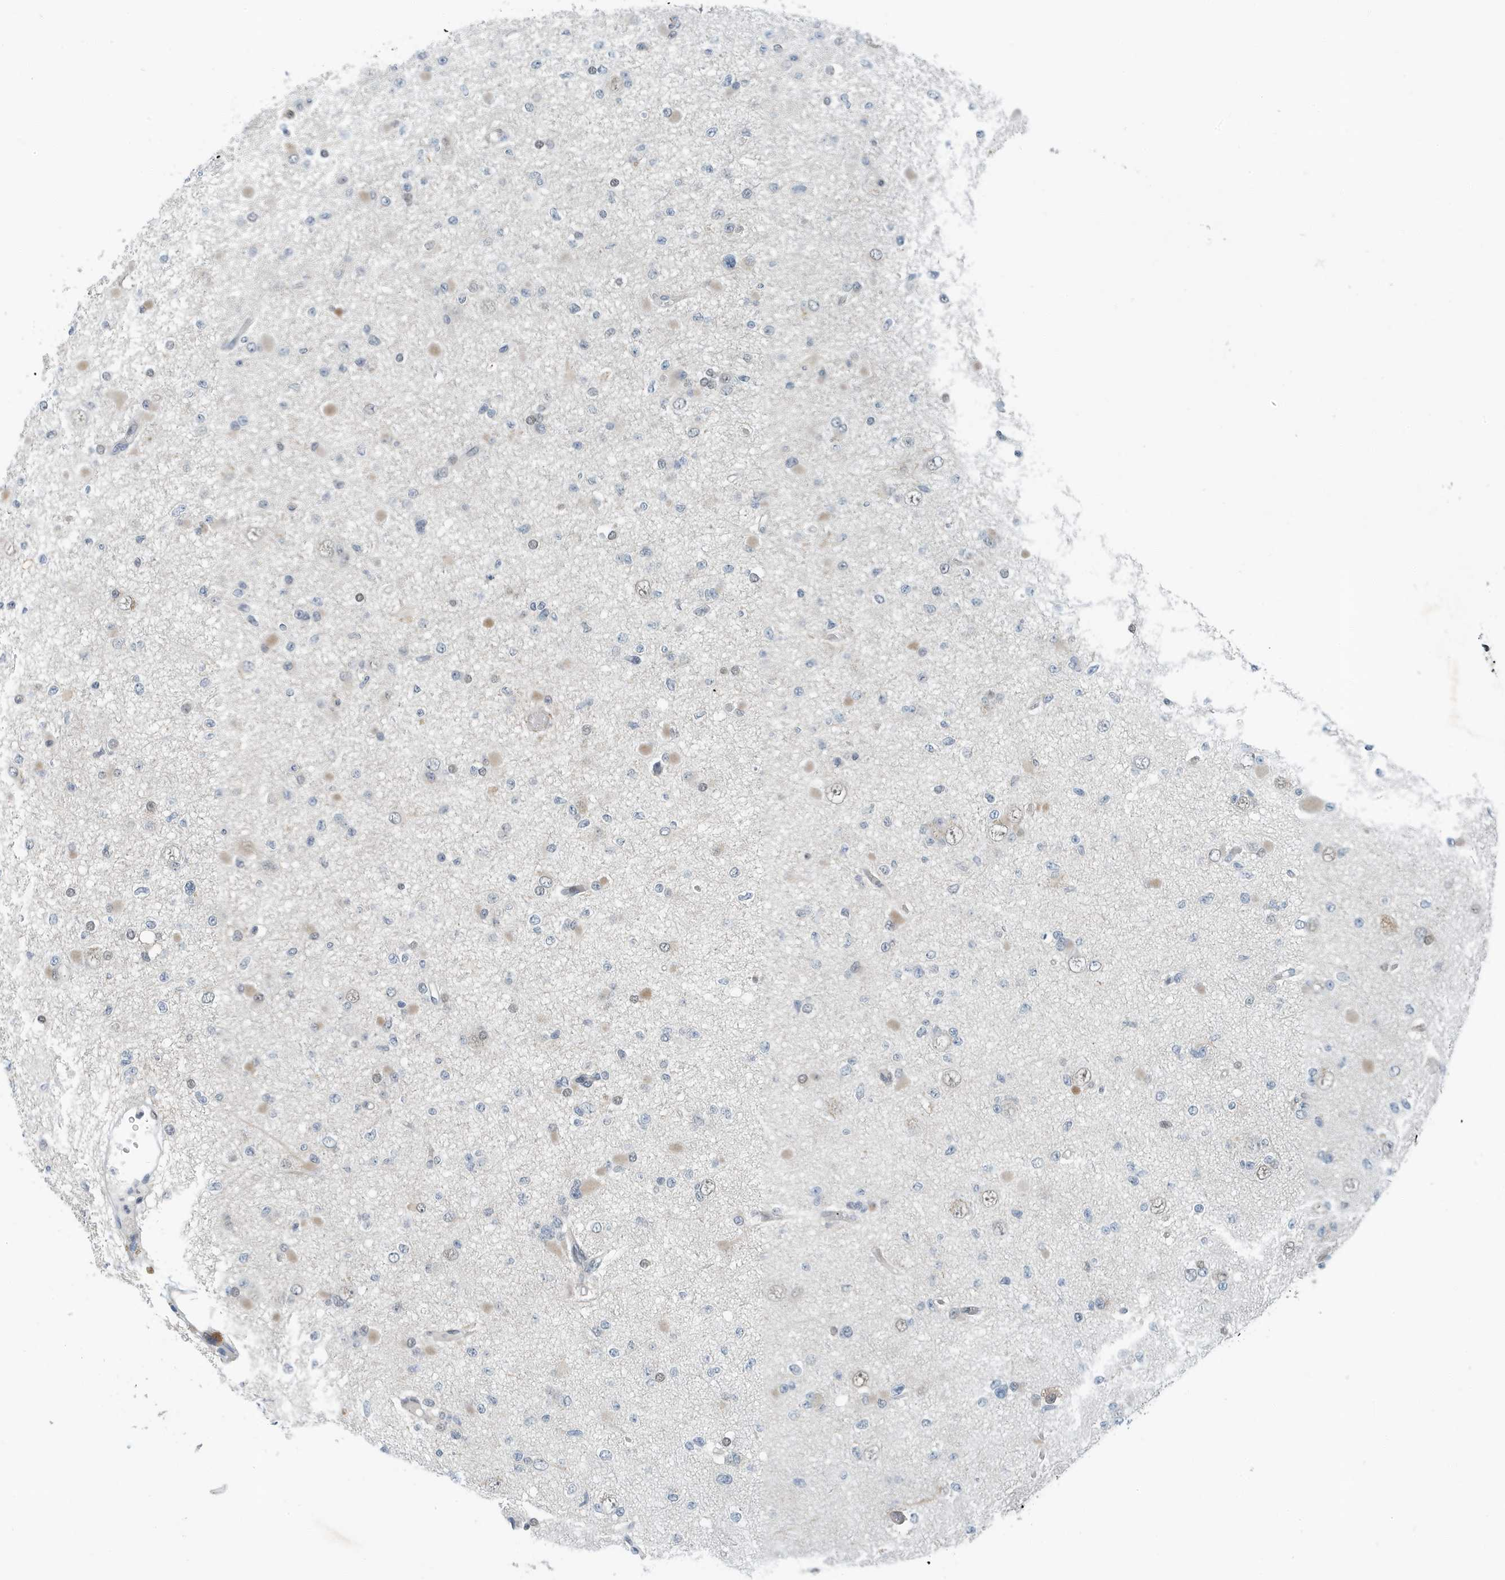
{"staining": {"intensity": "weak", "quantity": "<25%", "location": "nuclear"}, "tissue": "glioma", "cell_type": "Tumor cells", "image_type": "cancer", "snomed": [{"axis": "morphology", "description": "Glioma, malignant, Low grade"}, {"axis": "topography", "description": "Brain"}], "caption": "IHC of malignant glioma (low-grade) exhibits no positivity in tumor cells.", "gene": "KIF15", "patient": {"sex": "female", "age": 22}}